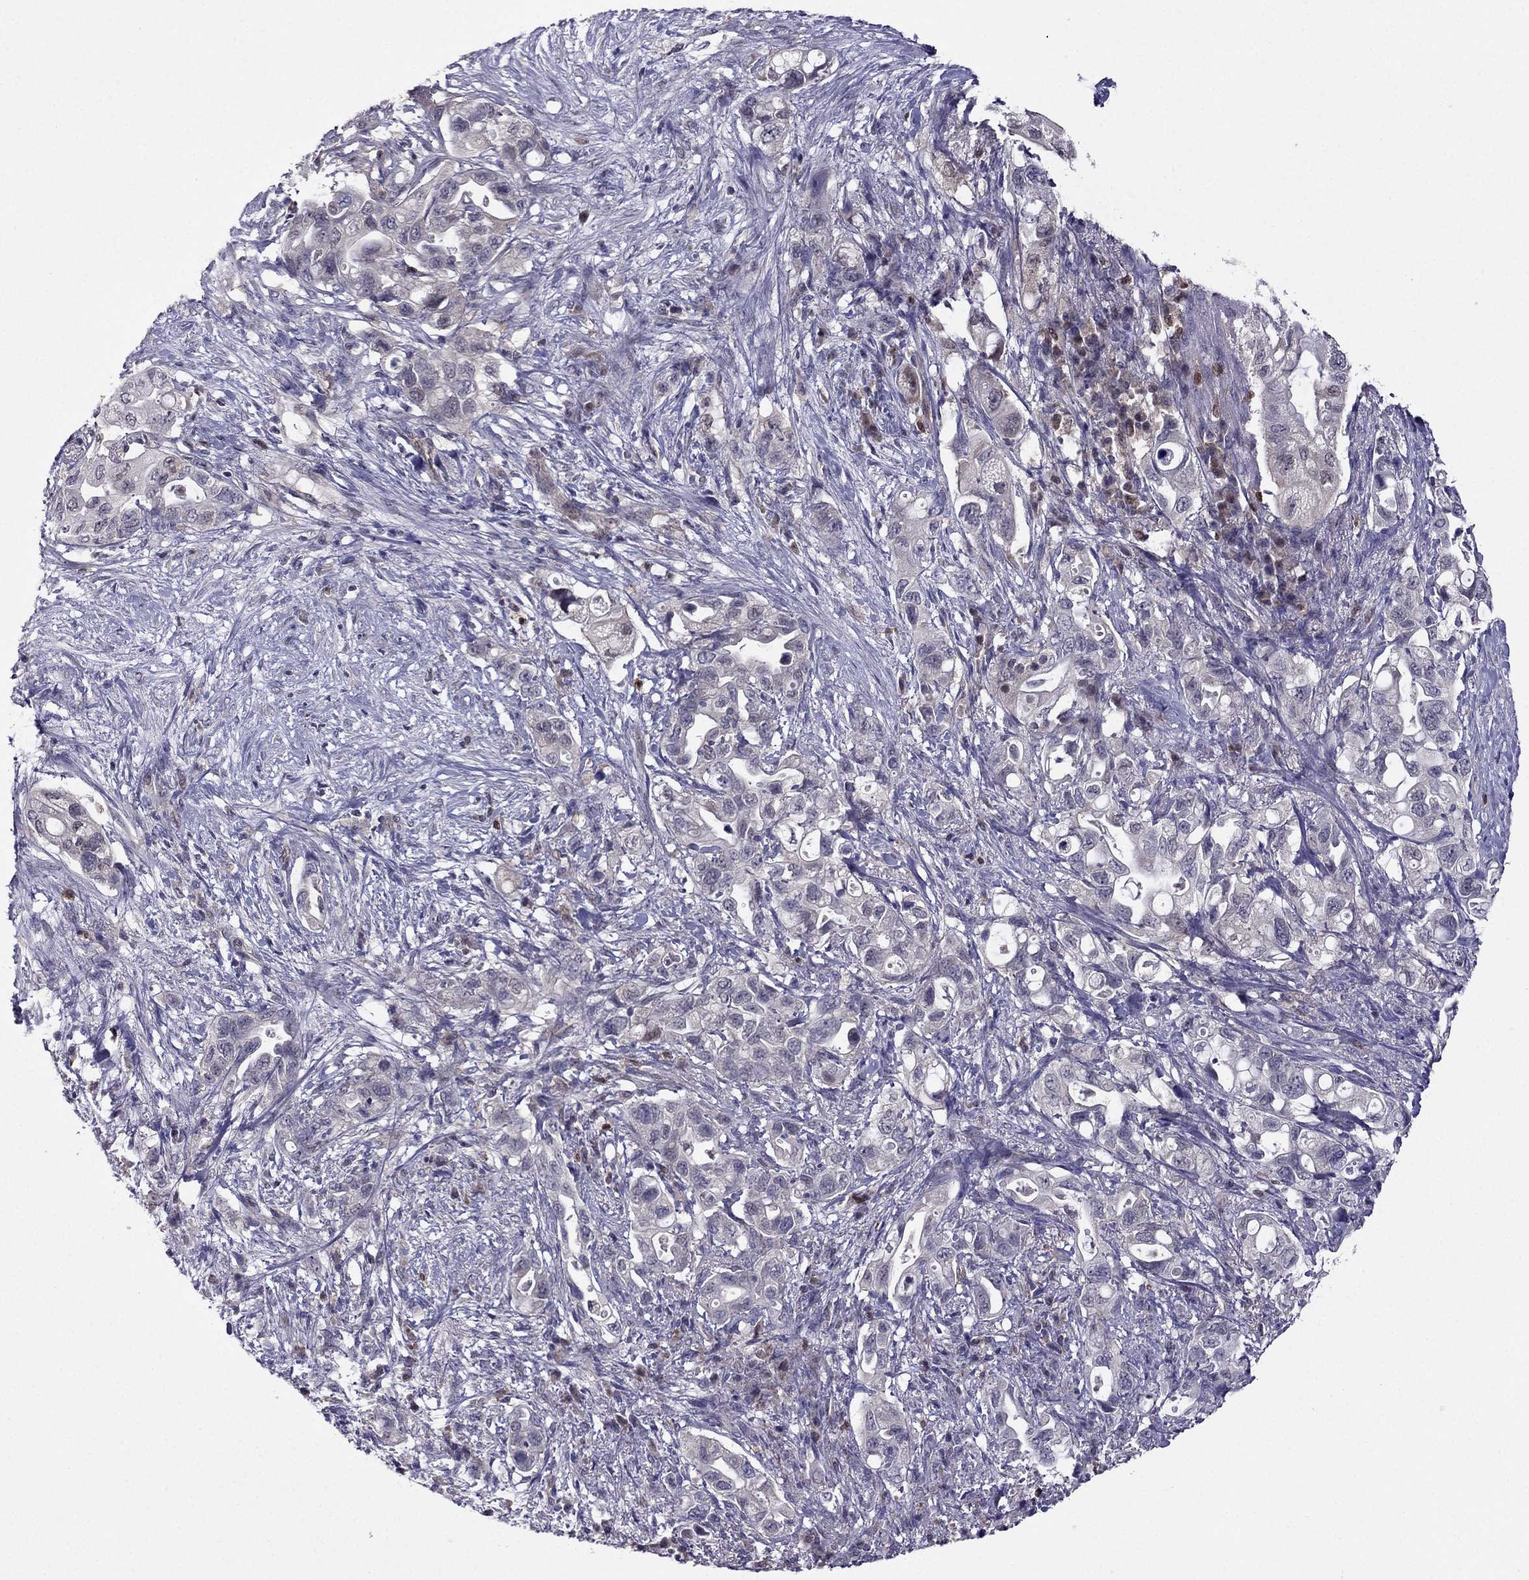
{"staining": {"intensity": "negative", "quantity": "none", "location": "none"}, "tissue": "pancreatic cancer", "cell_type": "Tumor cells", "image_type": "cancer", "snomed": [{"axis": "morphology", "description": "Adenocarcinoma, NOS"}, {"axis": "topography", "description": "Pancreas"}], "caption": "Immunohistochemical staining of adenocarcinoma (pancreatic) displays no significant staining in tumor cells.", "gene": "CDK5", "patient": {"sex": "female", "age": 72}}